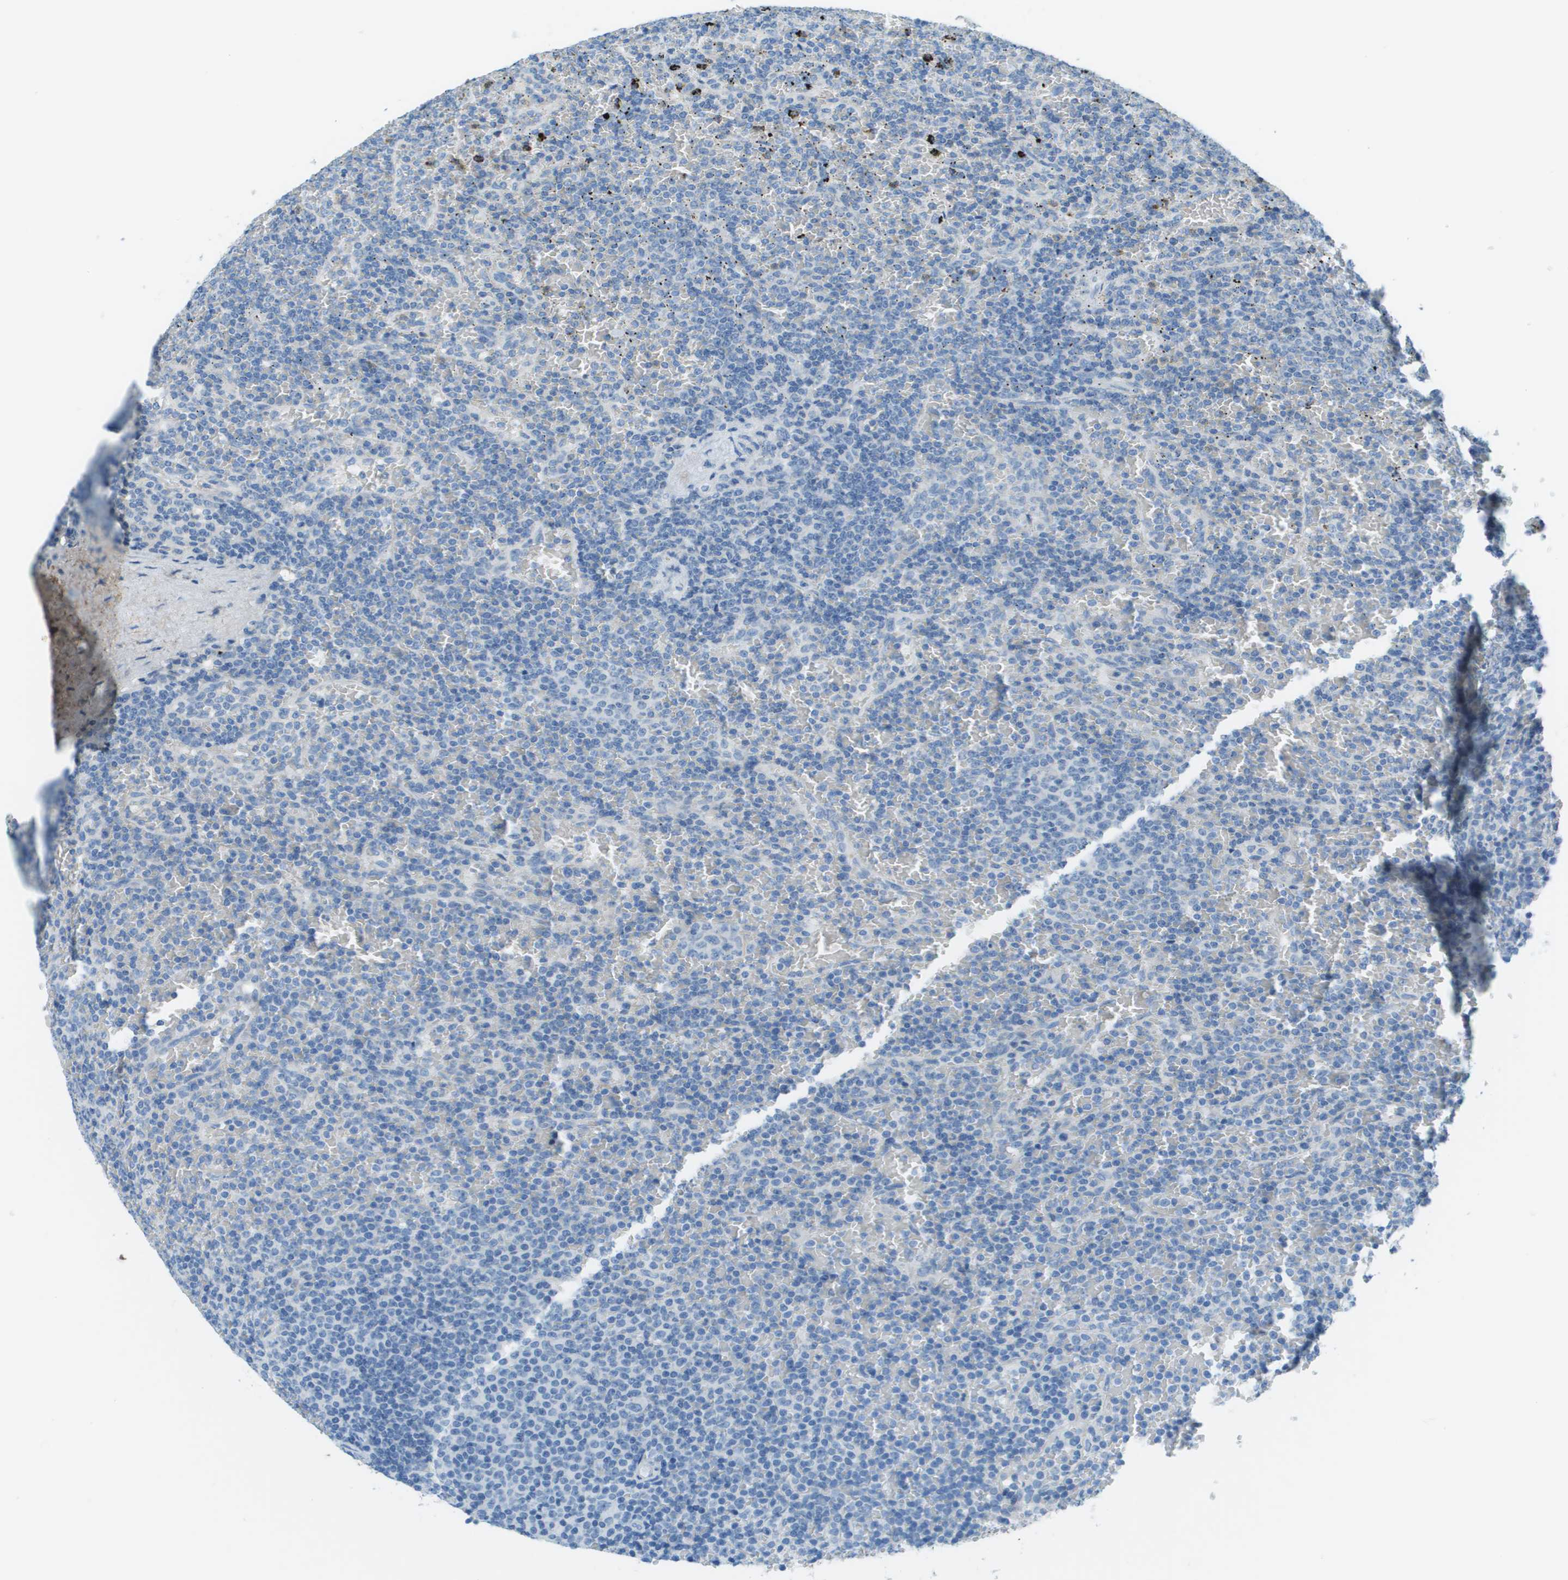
{"staining": {"intensity": "negative", "quantity": "none", "location": "none"}, "tissue": "lymphoma", "cell_type": "Tumor cells", "image_type": "cancer", "snomed": [{"axis": "morphology", "description": "Malignant lymphoma, non-Hodgkin's type, Low grade"}, {"axis": "topography", "description": "Spleen"}], "caption": "Protein analysis of malignant lymphoma, non-Hodgkin's type (low-grade) shows no significant expression in tumor cells.", "gene": "DCN", "patient": {"sex": "female", "age": 77}}